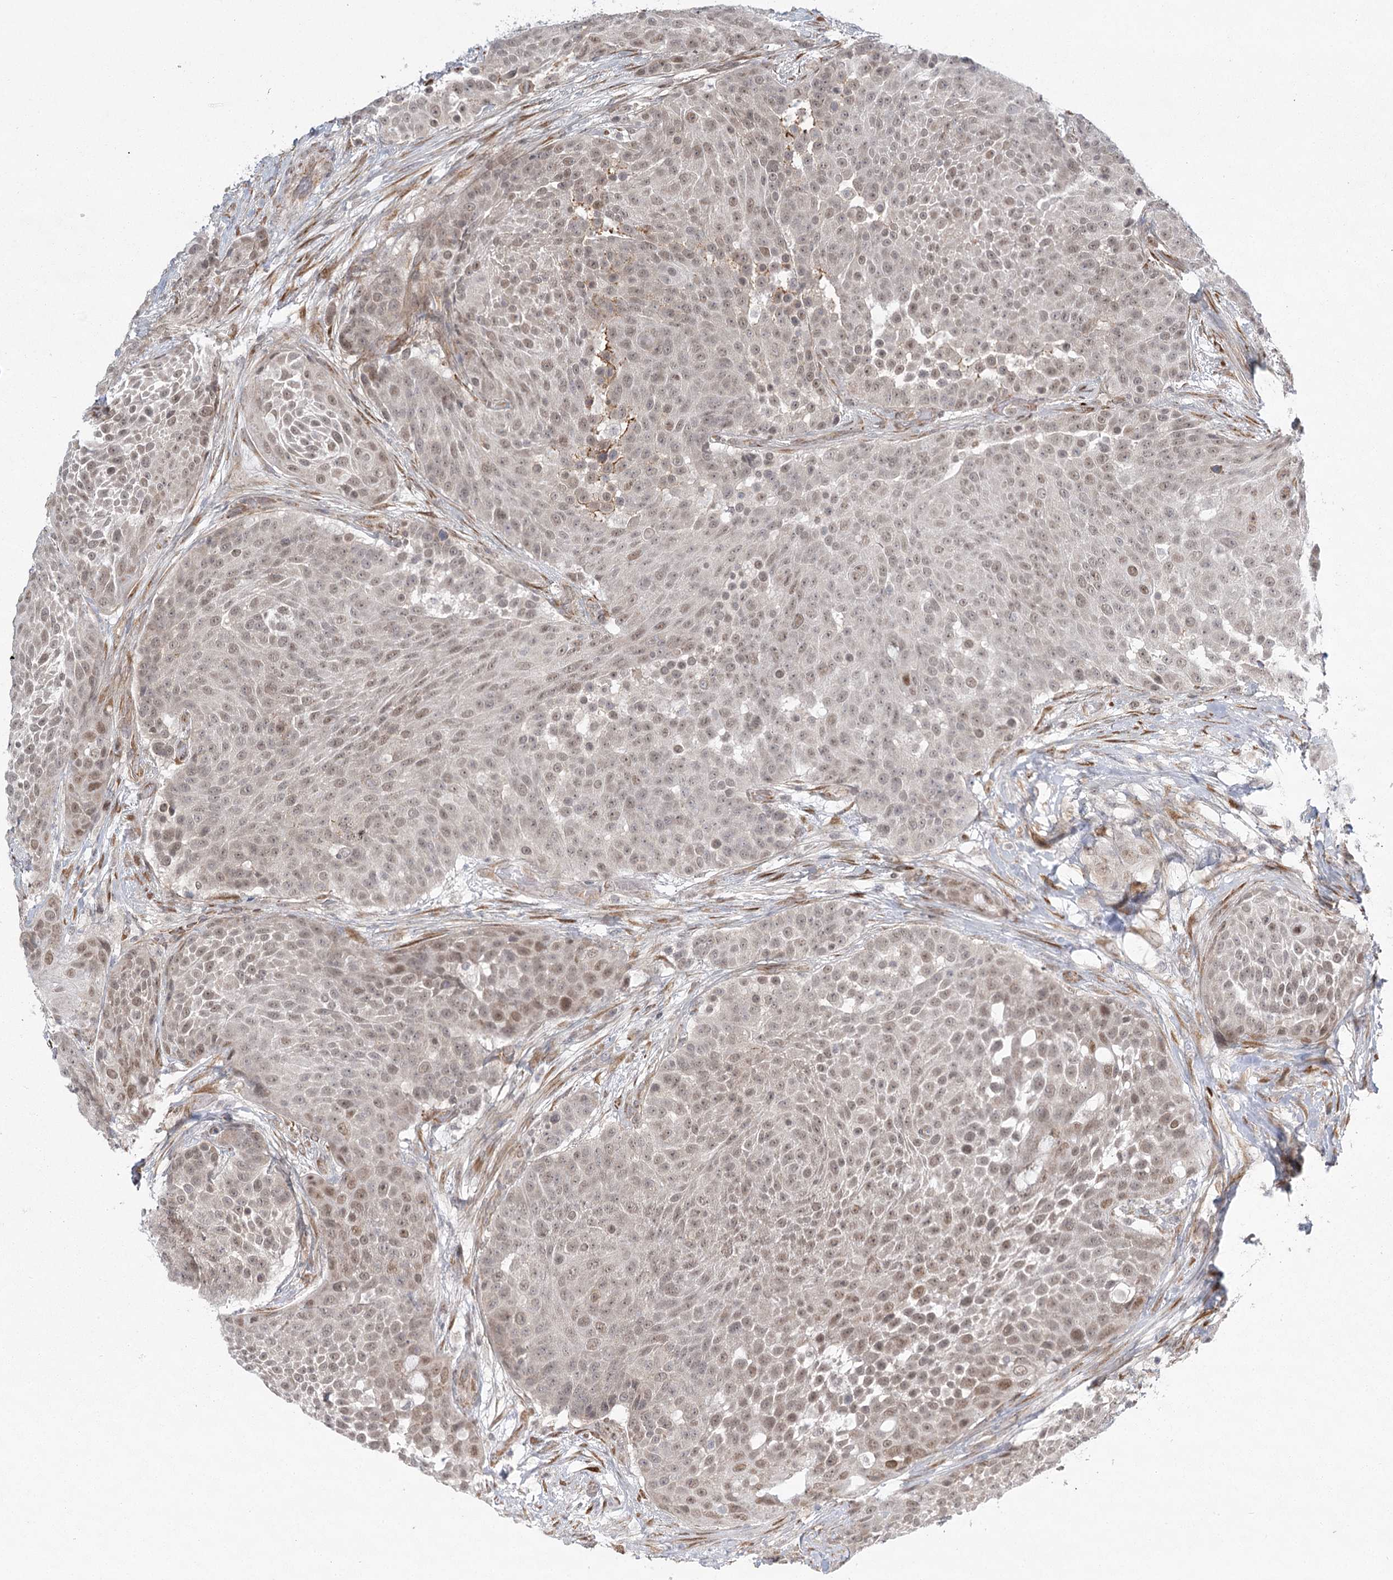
{"staining": {"intensity": "weak", "quantity": "25%-75%", "location": "nuclear"}, "tissue": "urothelial cancer", "cell_type": "Tumor cells", "image_type": "cancer", "snomed": [{"axis": "morphology", "description": "Urothelial carcinoma, High grade"}, {"axis": "topography", "description": "Urinary bladder"}], "caption": "IHC (DAB (3,3'-diaminobenzidine)) staining of high-grade urothelial carcinoma demonstrates weak nuclear protein staining in approximately 25%-75% of tumor cells.", "gene": "MED28", "patient": {"sex": "female", "age": 63}}